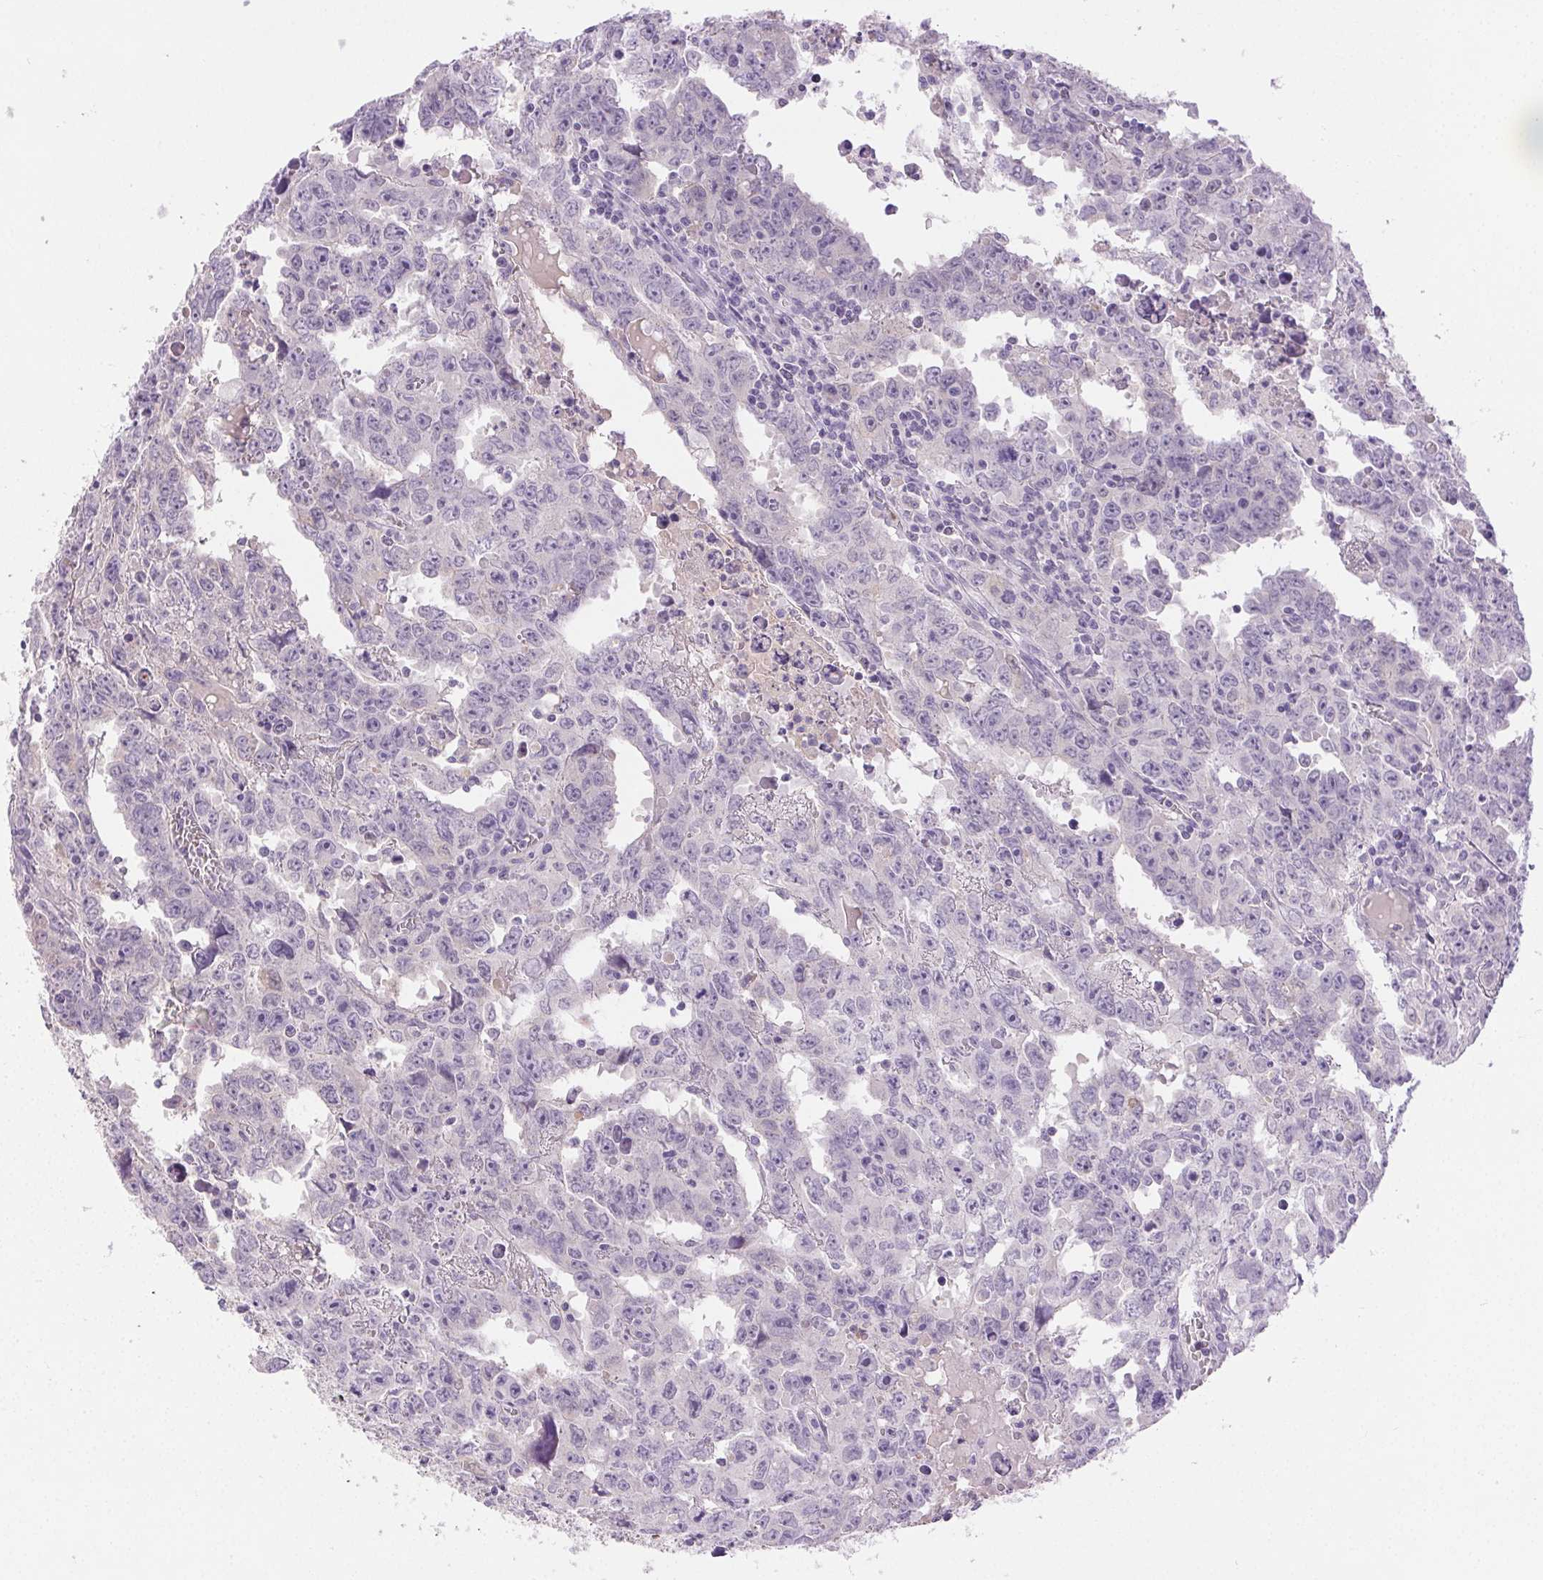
{"staining": {"intensity": "negative", "quantity": "none", "location": "none"}, "tissue": "testis cancer", "cell_type": "Tumor cells", "image_type": "cancer", "snomed": [{"axis": "morphology", "description": "Carcinoma, Embryonal, NOS"}, {"axis": "topography", "description": "Testis"}], "caption": "Embryonal carcinoma (testis) was stained to show a protein in brown. There is no significant staining in tumor cells.", "gene": "EMX2", "patient": {"sex": "male", "age": 22}}